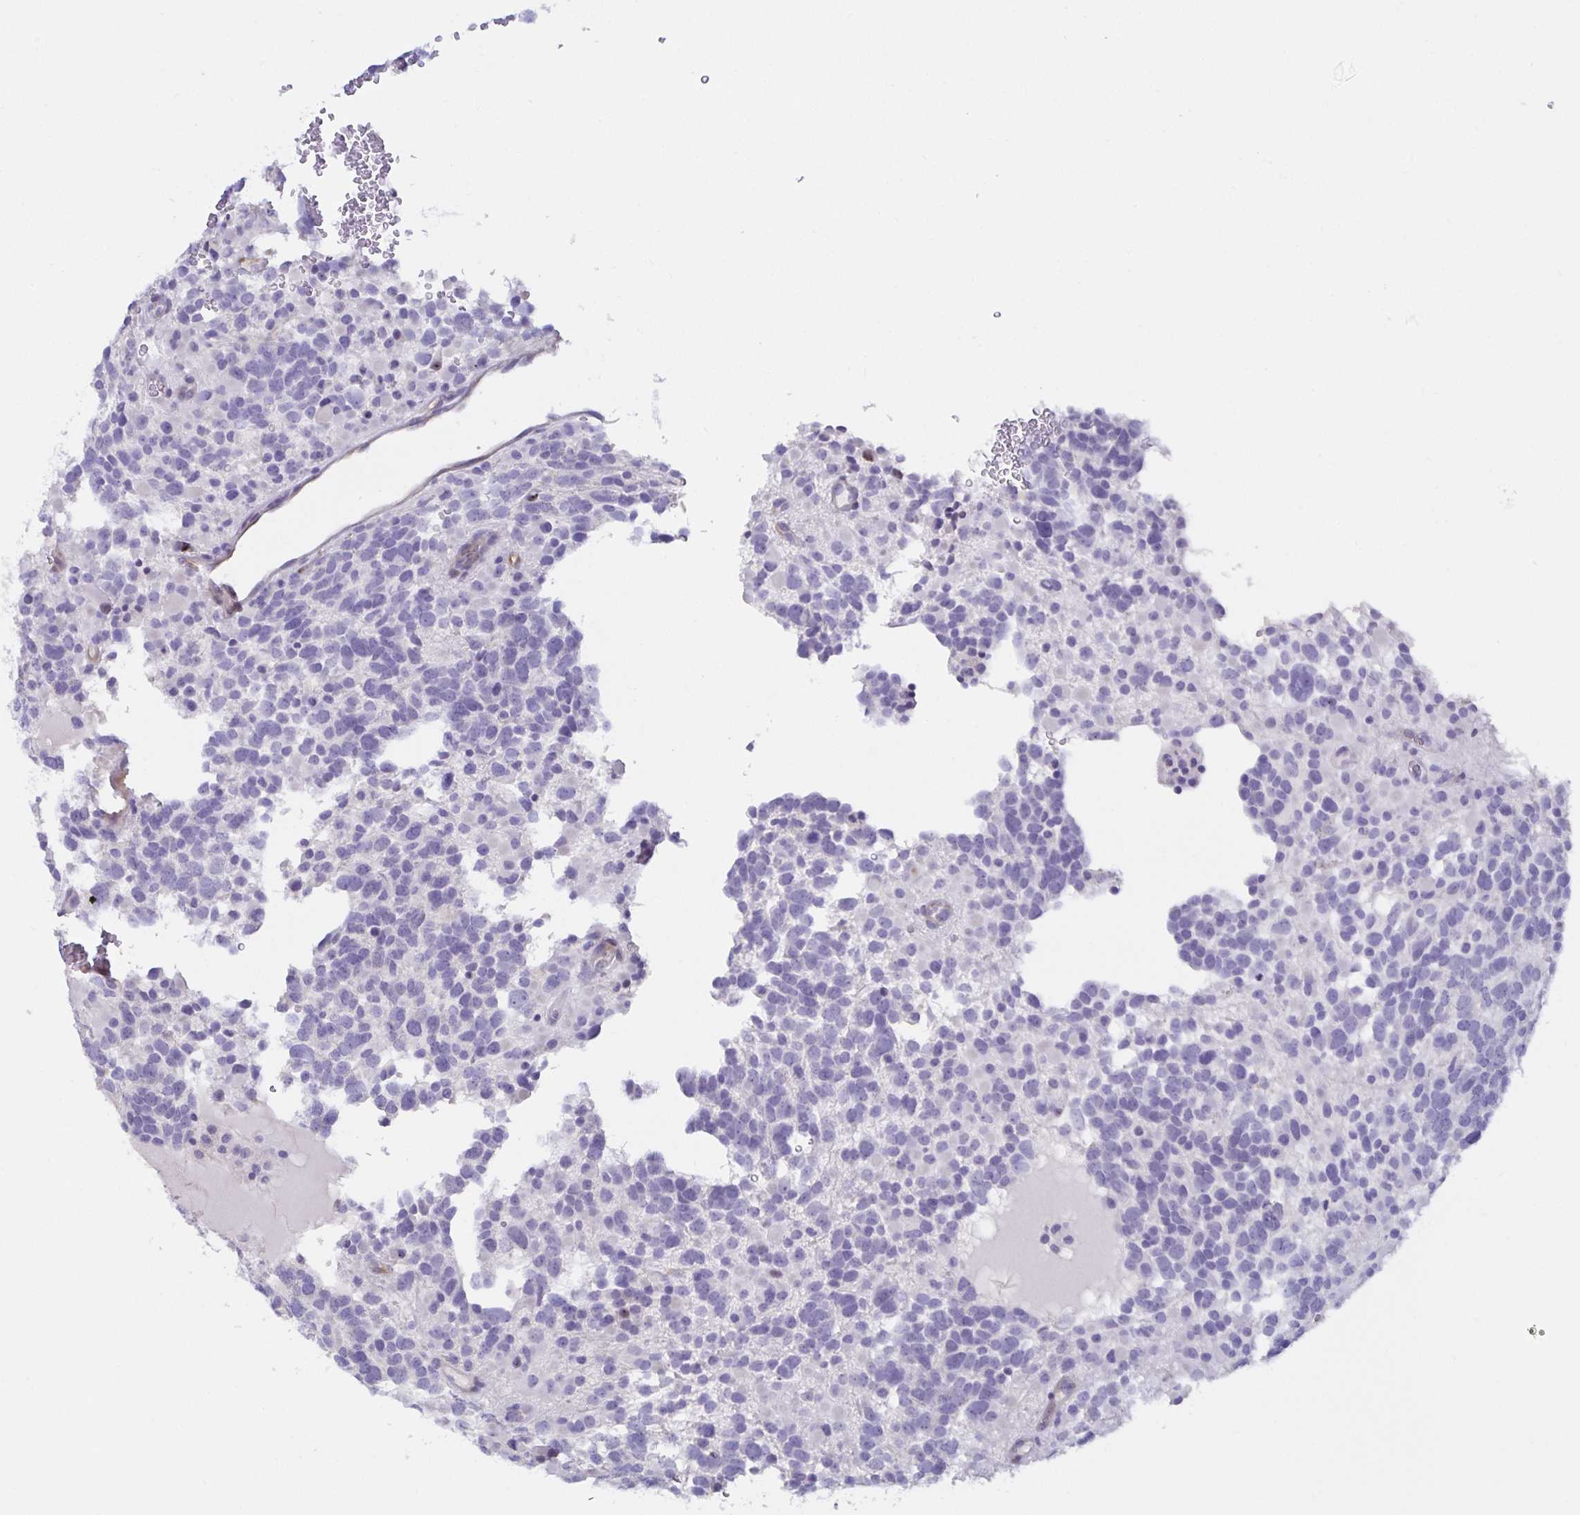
{"staining": {"intensity": "negative", "quantity": "none", "location": "none"}, "tissue": "glioma", "cell_type": "Tumor cells", "image_type": "cancer", "snomed": [{"axis": "morphology", "description": "Glioma, malignant, High grade"}, {"axis": "topography", "description": "Brain"}], "caption": "Tumor cells show no significant expression in glioma.", "gene": "SPAG4", "patient": {"sex": "female", "age": 40}}